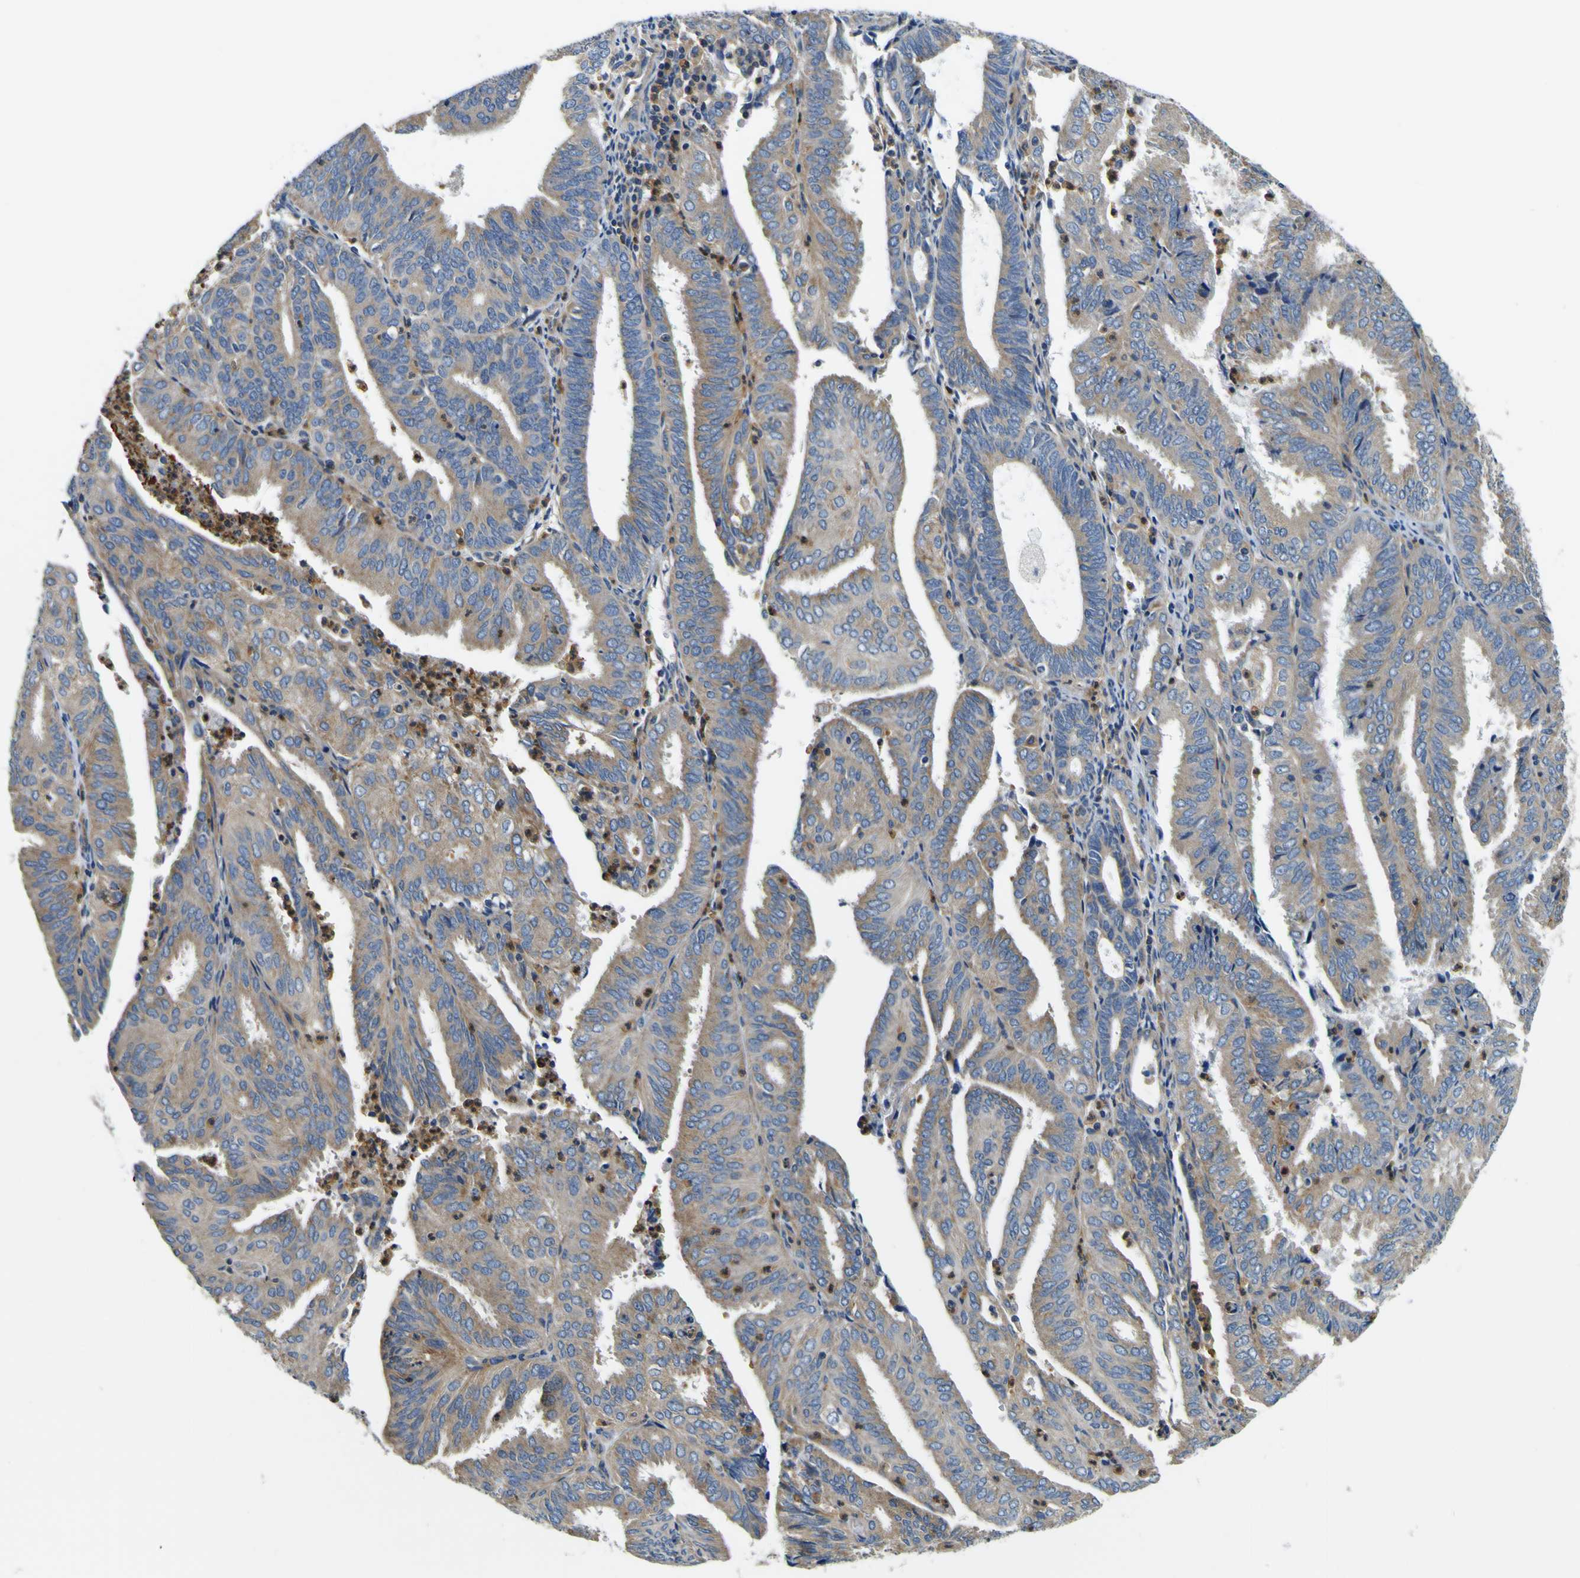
{"staining": {"intensity": "moderate", "quantity": ">75%", "location": "cytoplasmic/membranous"}, "tissue": "endometrial cancer", "cell_type": "Tumor cells", "image_type": "cancer", "snomed": [{"axis": "morphology", "description": "Adenocarcinoma, NOS"}, {"axis": "topography", "description": "Uterus"}], "caption": "Endometrial adenocarcinoma stained with a protein marker exhibits moderate staining in tumor cells.", "gene": "CLSTN1", "patient": {"sex": "female", "age": 60}}